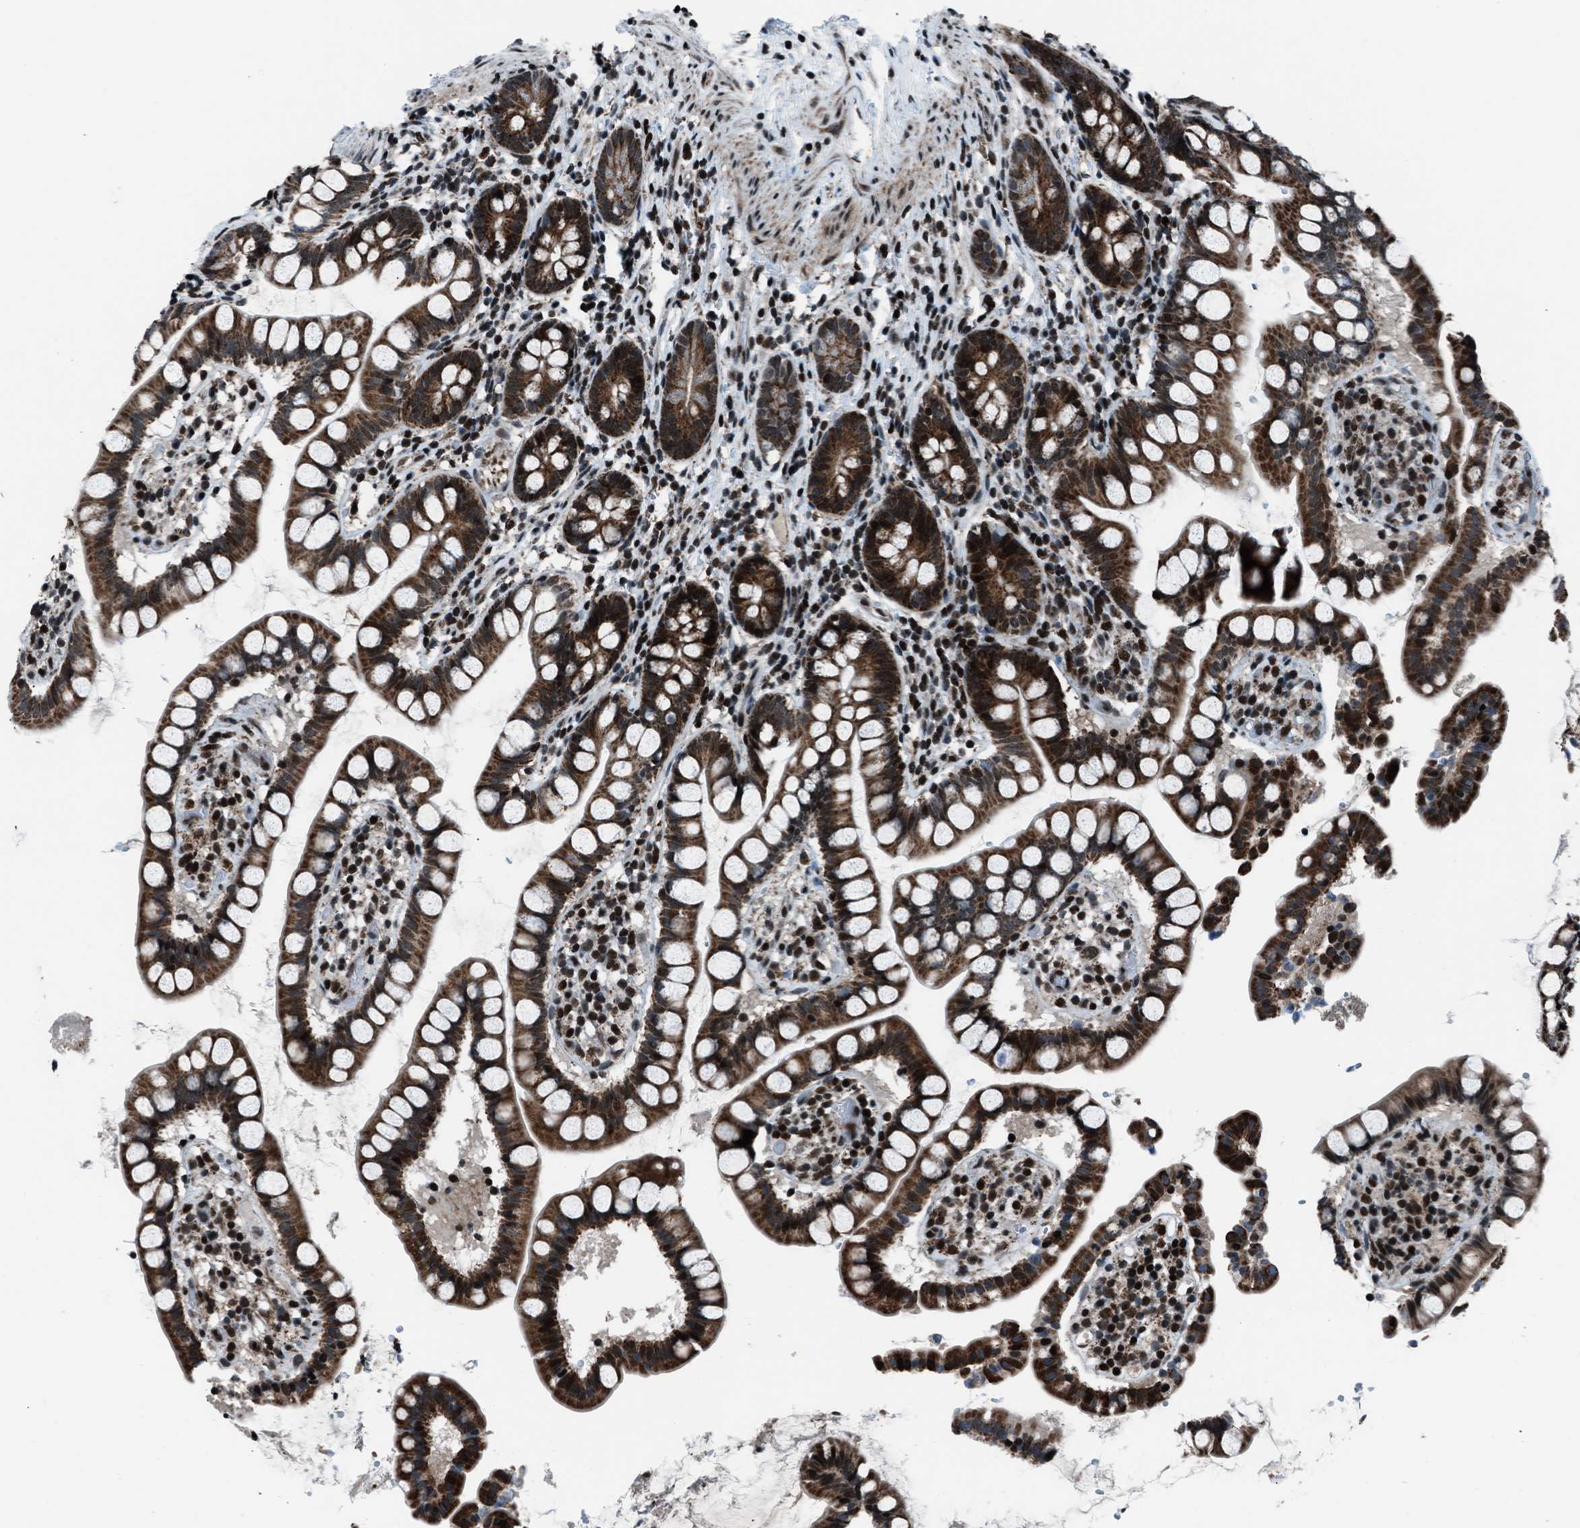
{"staining": {"intensity": "strong", "quantity": ">75%", "location": "cytoplasmic/membranous"}, "tissue": "small intestine", "cell_type": "Glandular cells", "image_type": "normal", "snomed": [{"axis": "morphology", "description": "Normal tissue, NOS"}, {"axis": "topography", "description": "Small intestine"}], "caption": "Strong cytoplasmic/membranous protein staining is present in about >75% of glandular cells in small intestine.", "gene": "MORC3", "patient": {"sex": "female", "age": 84}}